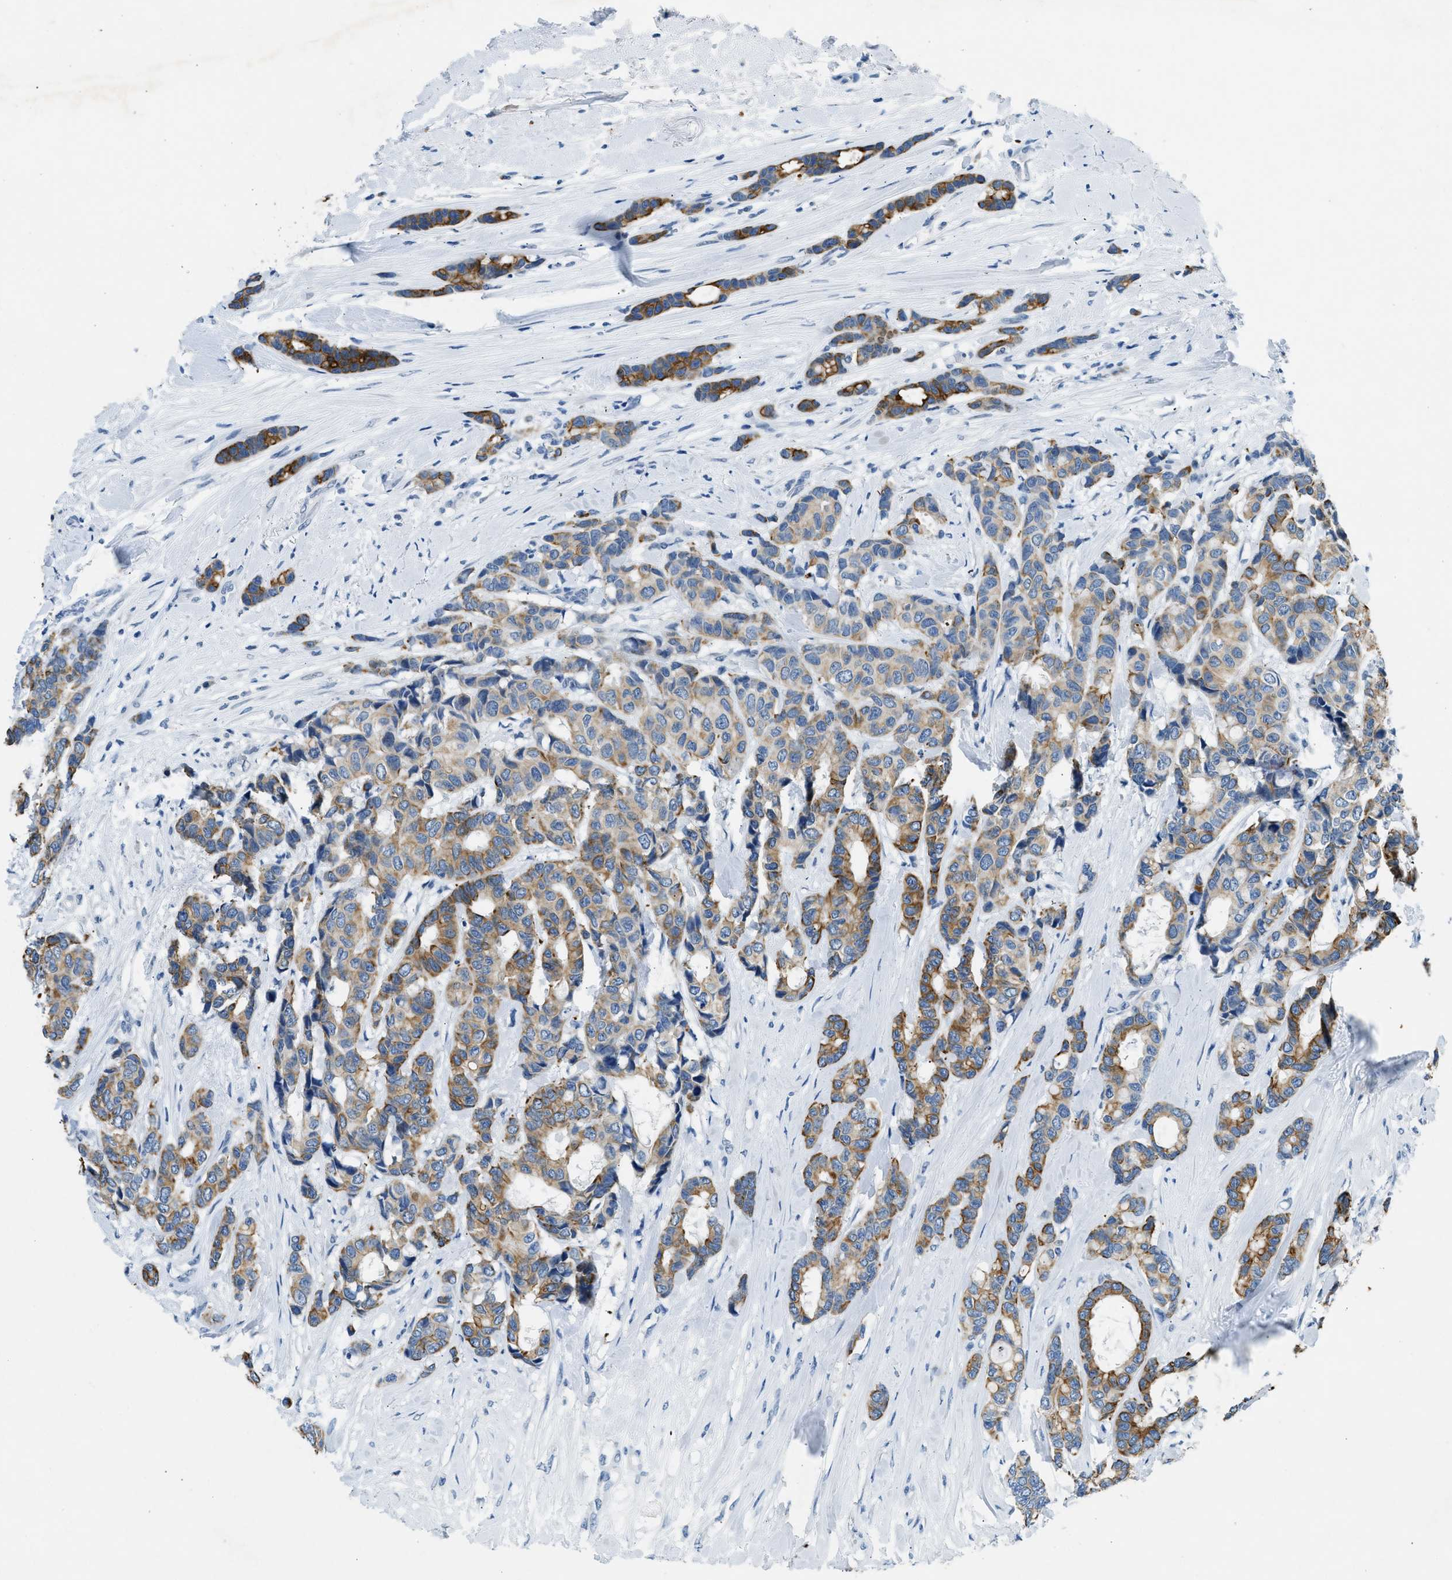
{"staining": {"intensity": "strong", "quantity": "25%-75%", "location": "cytoplasmic/membranous"}, "tissue": "breast cancer", "cell_type": "Tumor cells", "image_type": "cancer", "snomed": [{"axis": "morphology", "description": "Duct carcinoma"}, {"axis": "topography", "description": "Breast"}], "caption": "Immunohistochemical staining of human breast cancer (intraductal carcinoma) demonstrates high levels of strong cytoplasmic/membranous protein staining in about 25%-75% of tumor cells.", "gene": "CFAP20", "patient": {"sex": "female", "age": 87}}